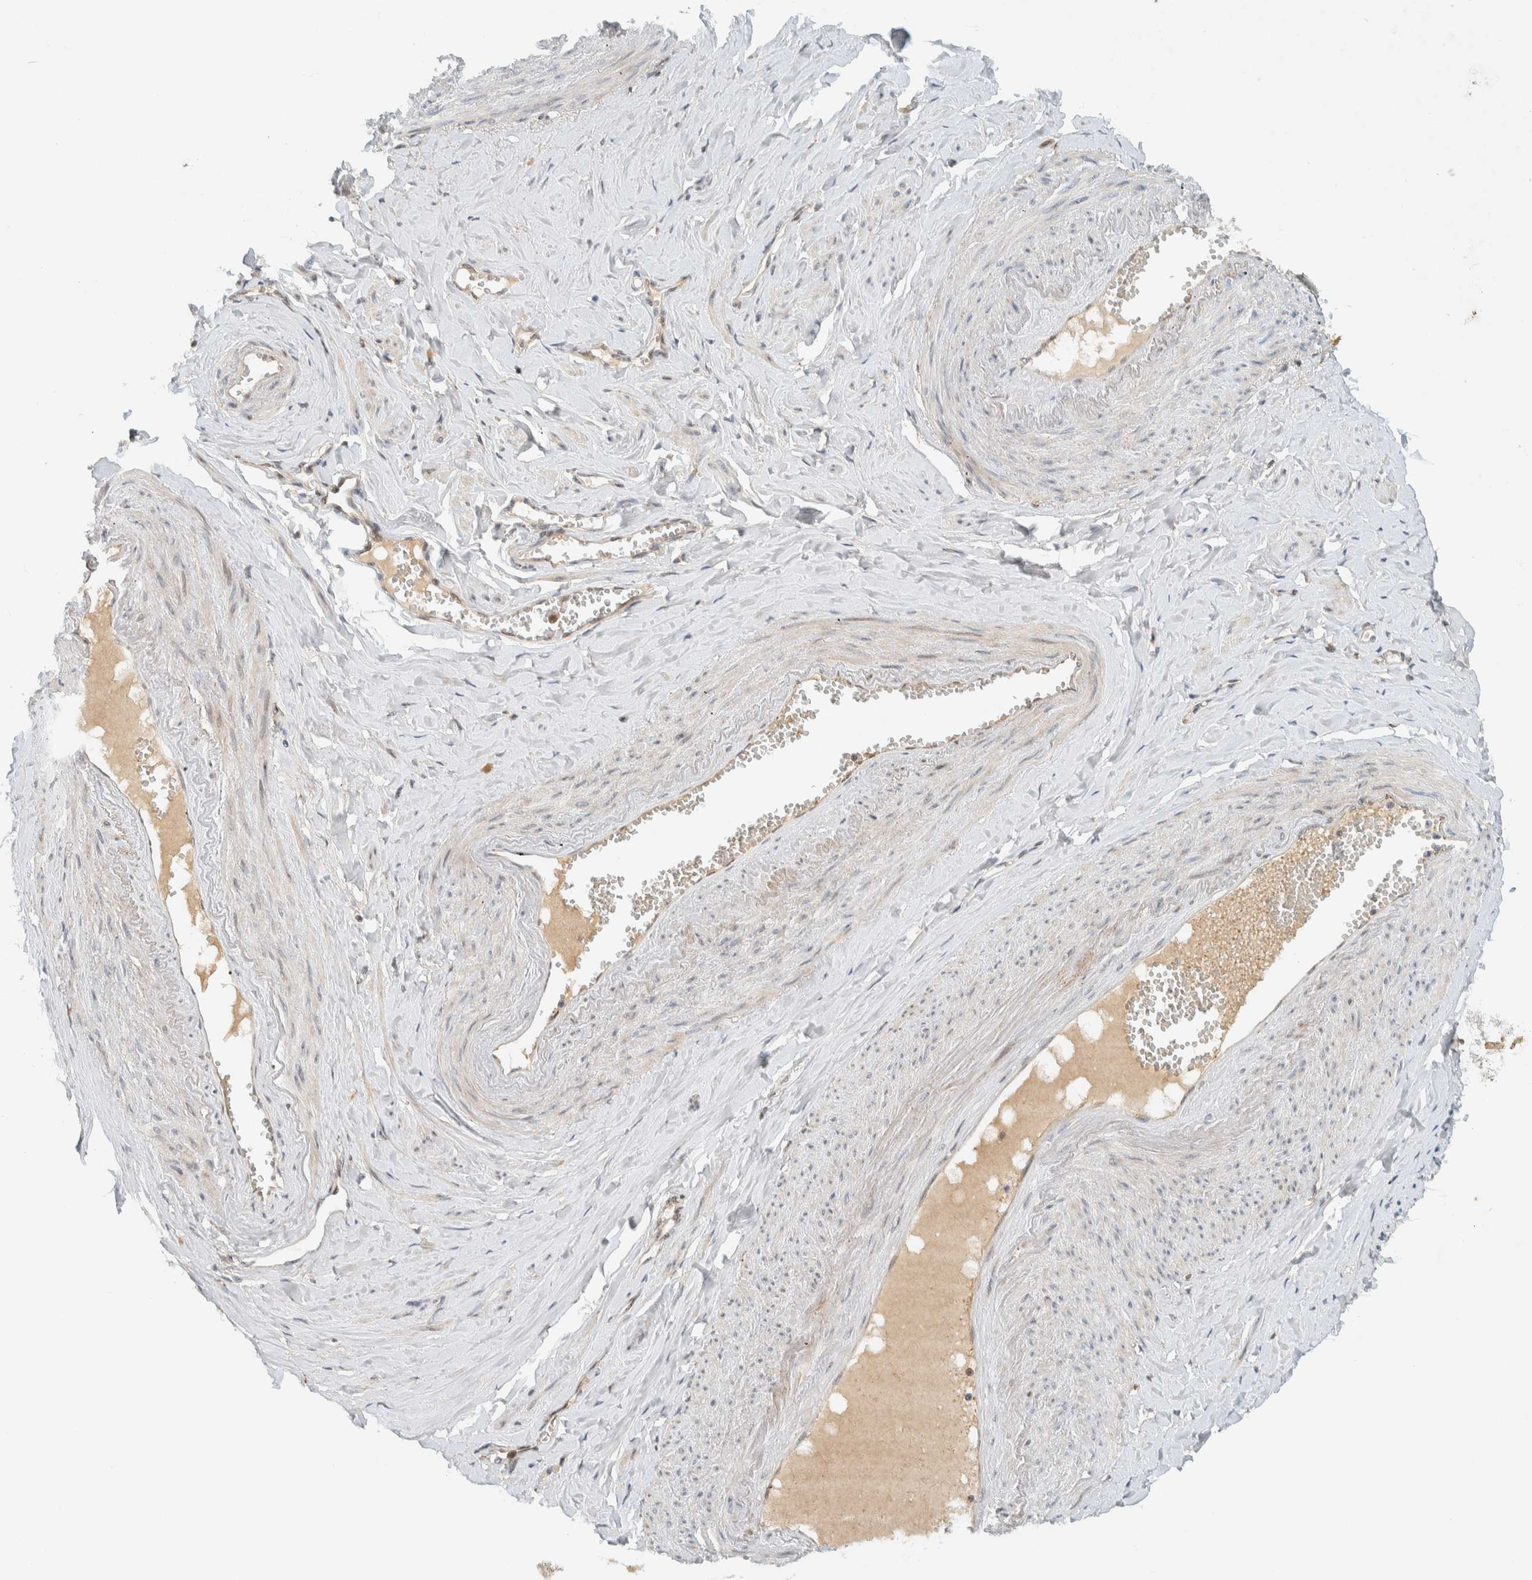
{"staining": {"intensity": "negative", "quantity": "none", "location": "none"}, "tissue": "adipose tissue", "cell_type": "Adipocytes", "image_type": "normal", "snomed": [{"axis": "morphology", "description": "Normal tissue, NOS"}, {"axis": "topography", "description": "Vascular tissue"}, {"axis": "topography", "description": "Fallopian tube"}, {"axis": "topography", "description": "Ovary"}], "caption": "Photomicrograph shows no significant protein expression in adipocytes of unremarkable adipose tissue. (IHC, brightfield microscopy, high magnification).", "gene": "ITPRID1", "patient": {"sex": "female", "age": 67}}